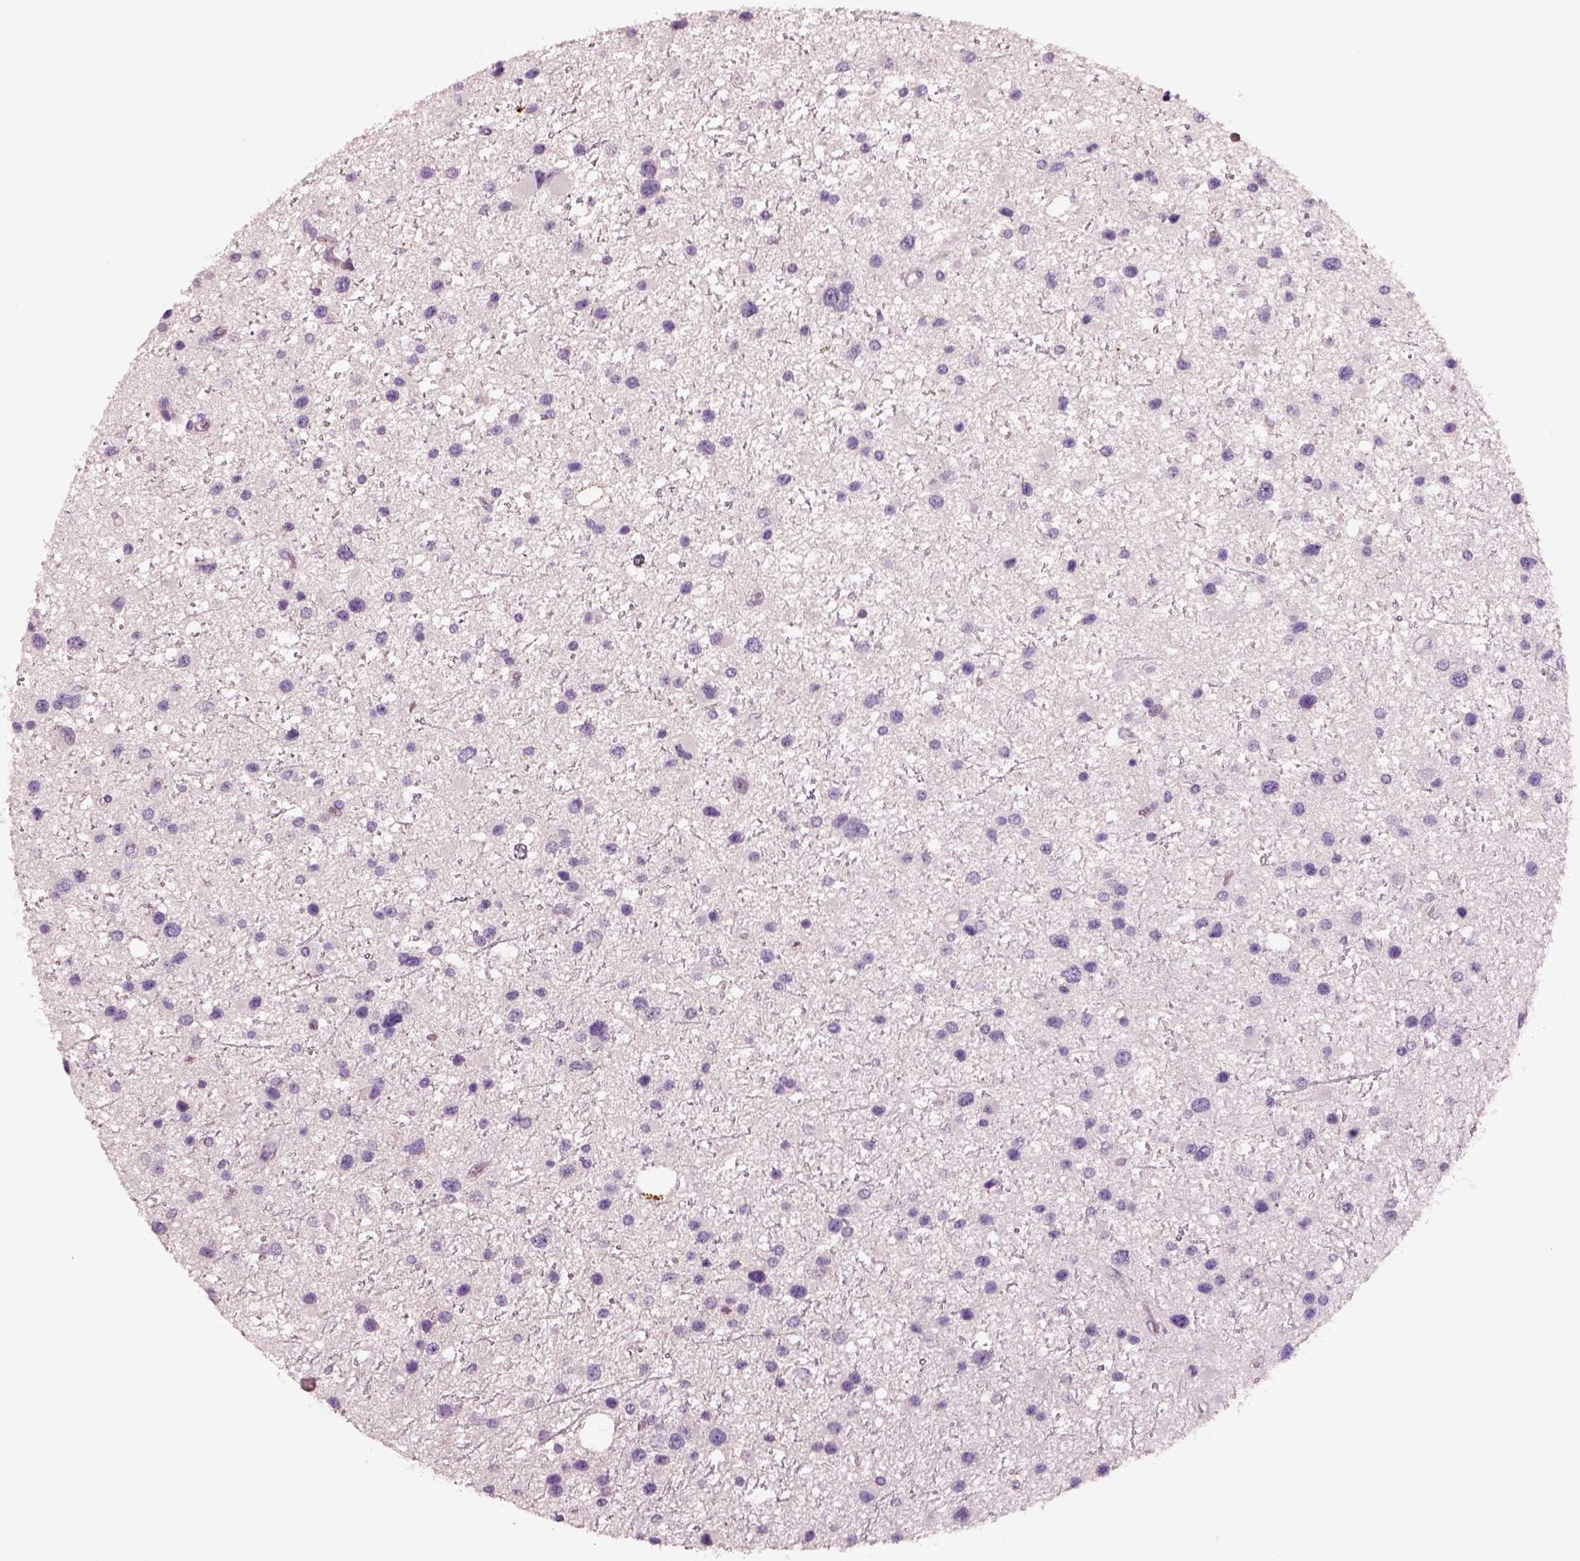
{"staining": {"intensity": "negative", "quantity": "none", "location": "none"}, "tissue": "glioma", "cell_type": "Tumor cells", "image_type": "cancer", "snomed": [{"axis": "morphology", "description": "Glioma, malignant, Low grade"}, {"axis": "topography", "description": "Brain"}], "caption": "DAB (3,3'-diaminobenzidine) immunohistochemical staining of low-grade glioma (malignant) shows no significant staining in tumor cells.", "gene": "ELSPBP1", "patient": {"sex": "female", "age": 32}}